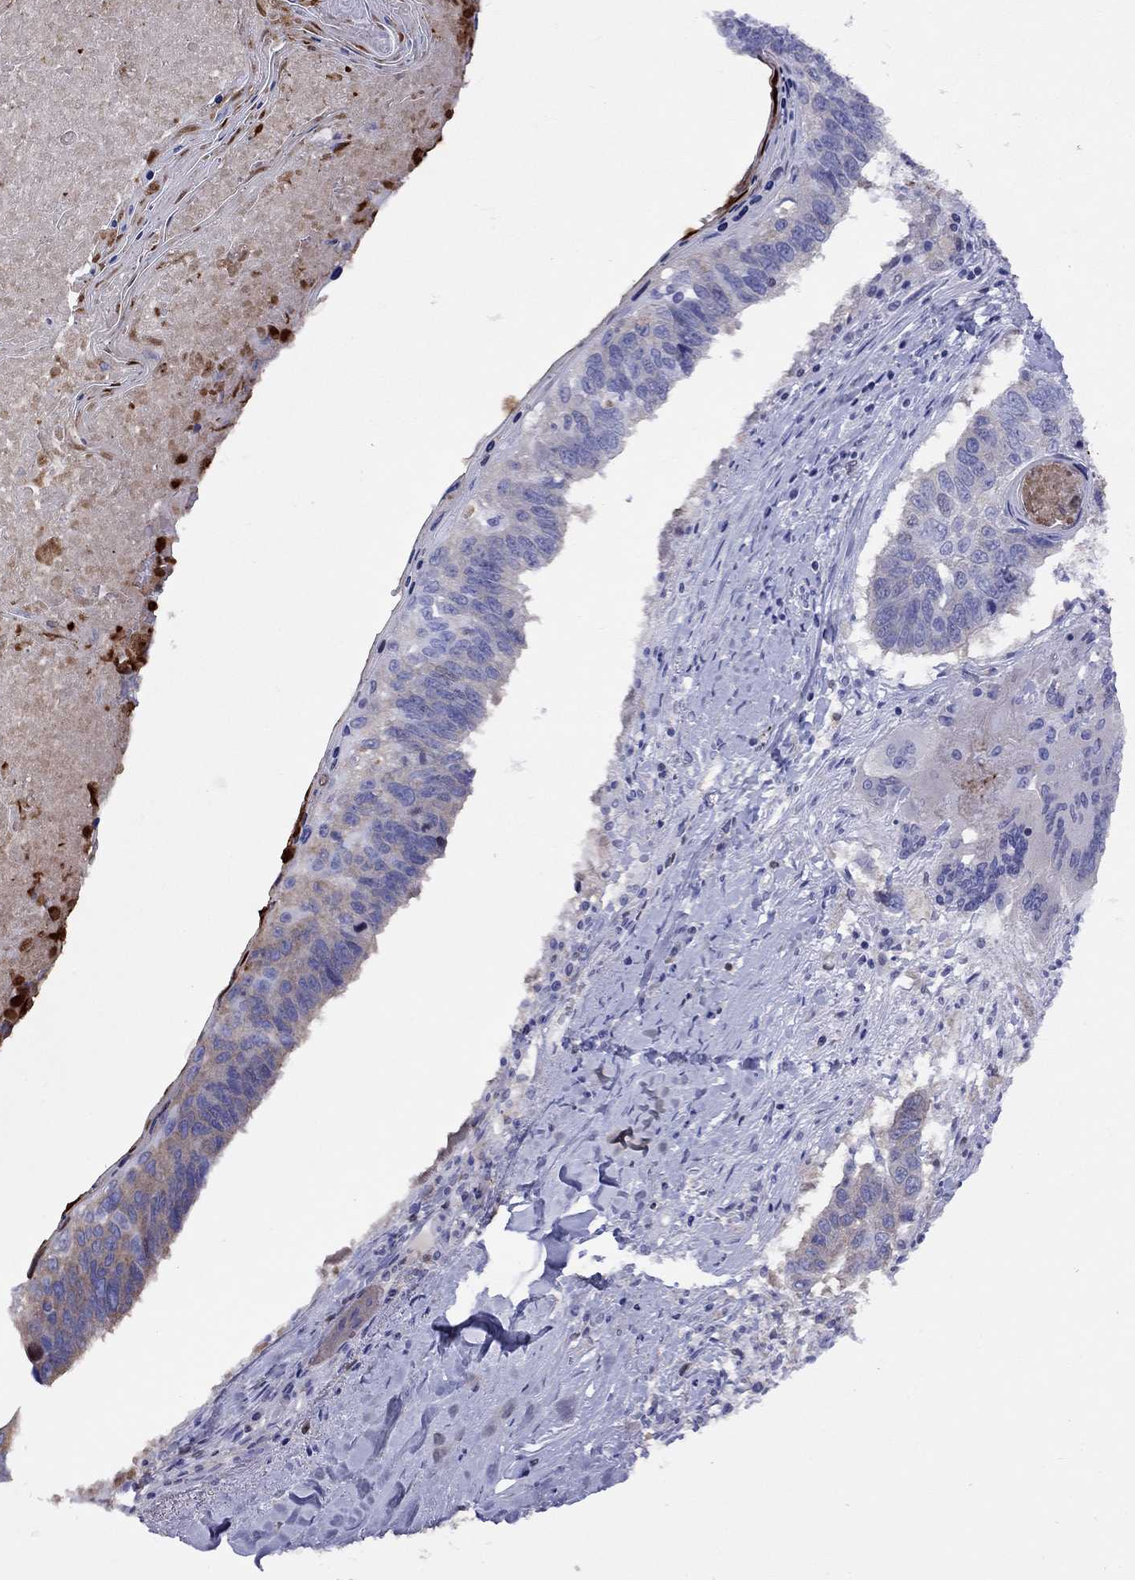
{"staining": {"intensity": "weak", "quantity": "<25%", "location": "cytoplasmic/membranous"}, "tissue": "lung cancer", "cell_type": "Tumor cells", "image_type": "cancer", "snomed": [{"axis": "morphology", "description": "Squamous cell carcinoma, NOS"}, {"axis": "topography", "description": "Lung"}], "caption": "High power microscopy histopathology image of an immunohistochemistry image of lung squamous cell carcinoma, revealing no significant positivity in tumor cells. (Stains: DAB (3,3'-diaminobenzidine) immunohistochemistry (IHC) with hematoxylin counter stain, Microscopy: brightfield microscopy at high magnification).", "gene": "SERPINA3", "patient": {"sex": "male", "age": 73}}